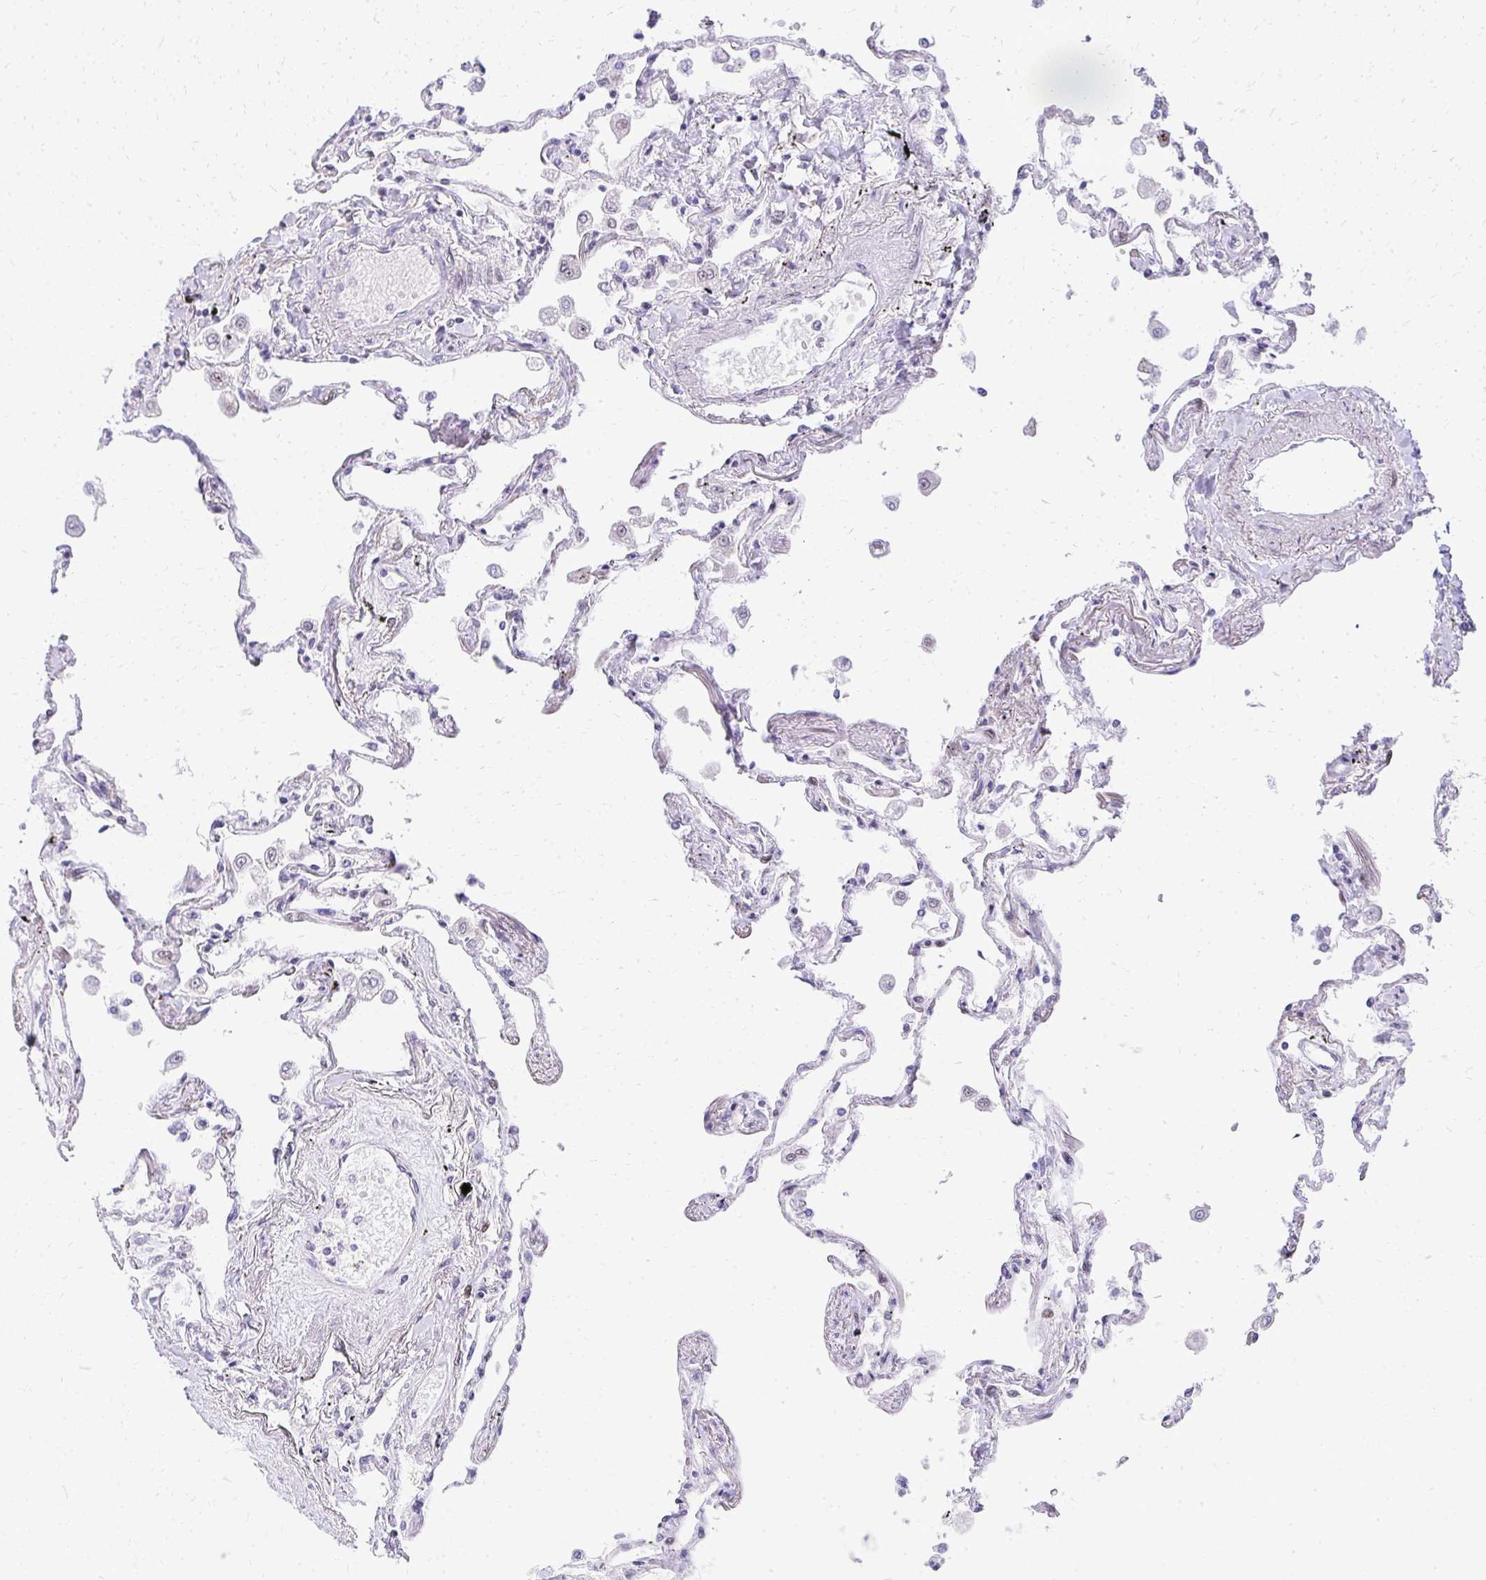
{"staining": {"intensity": "negative", "quantity": "none", "location": "none"}, "tissue": "lung", "cell_type": "Alveolar cells", "image_type": "normal", "snomed": [{"axis": "morphology", "description": "Normal tissue, NOS"}, {"axis": "morphology", "description": "Adenocarcinoma, NOS"}, {"axis": "topography", "description": "Cartilage tissue"}, {"axis": "topography", "description": "Lung"}], "caption": "The photomicrograph shows no staining of alveolar cells in unremarkable lung. (IHC, brightfield microscopy, high magnification).", "gene": "GLDN", "patient": {"sex": "female", "age": 67}}